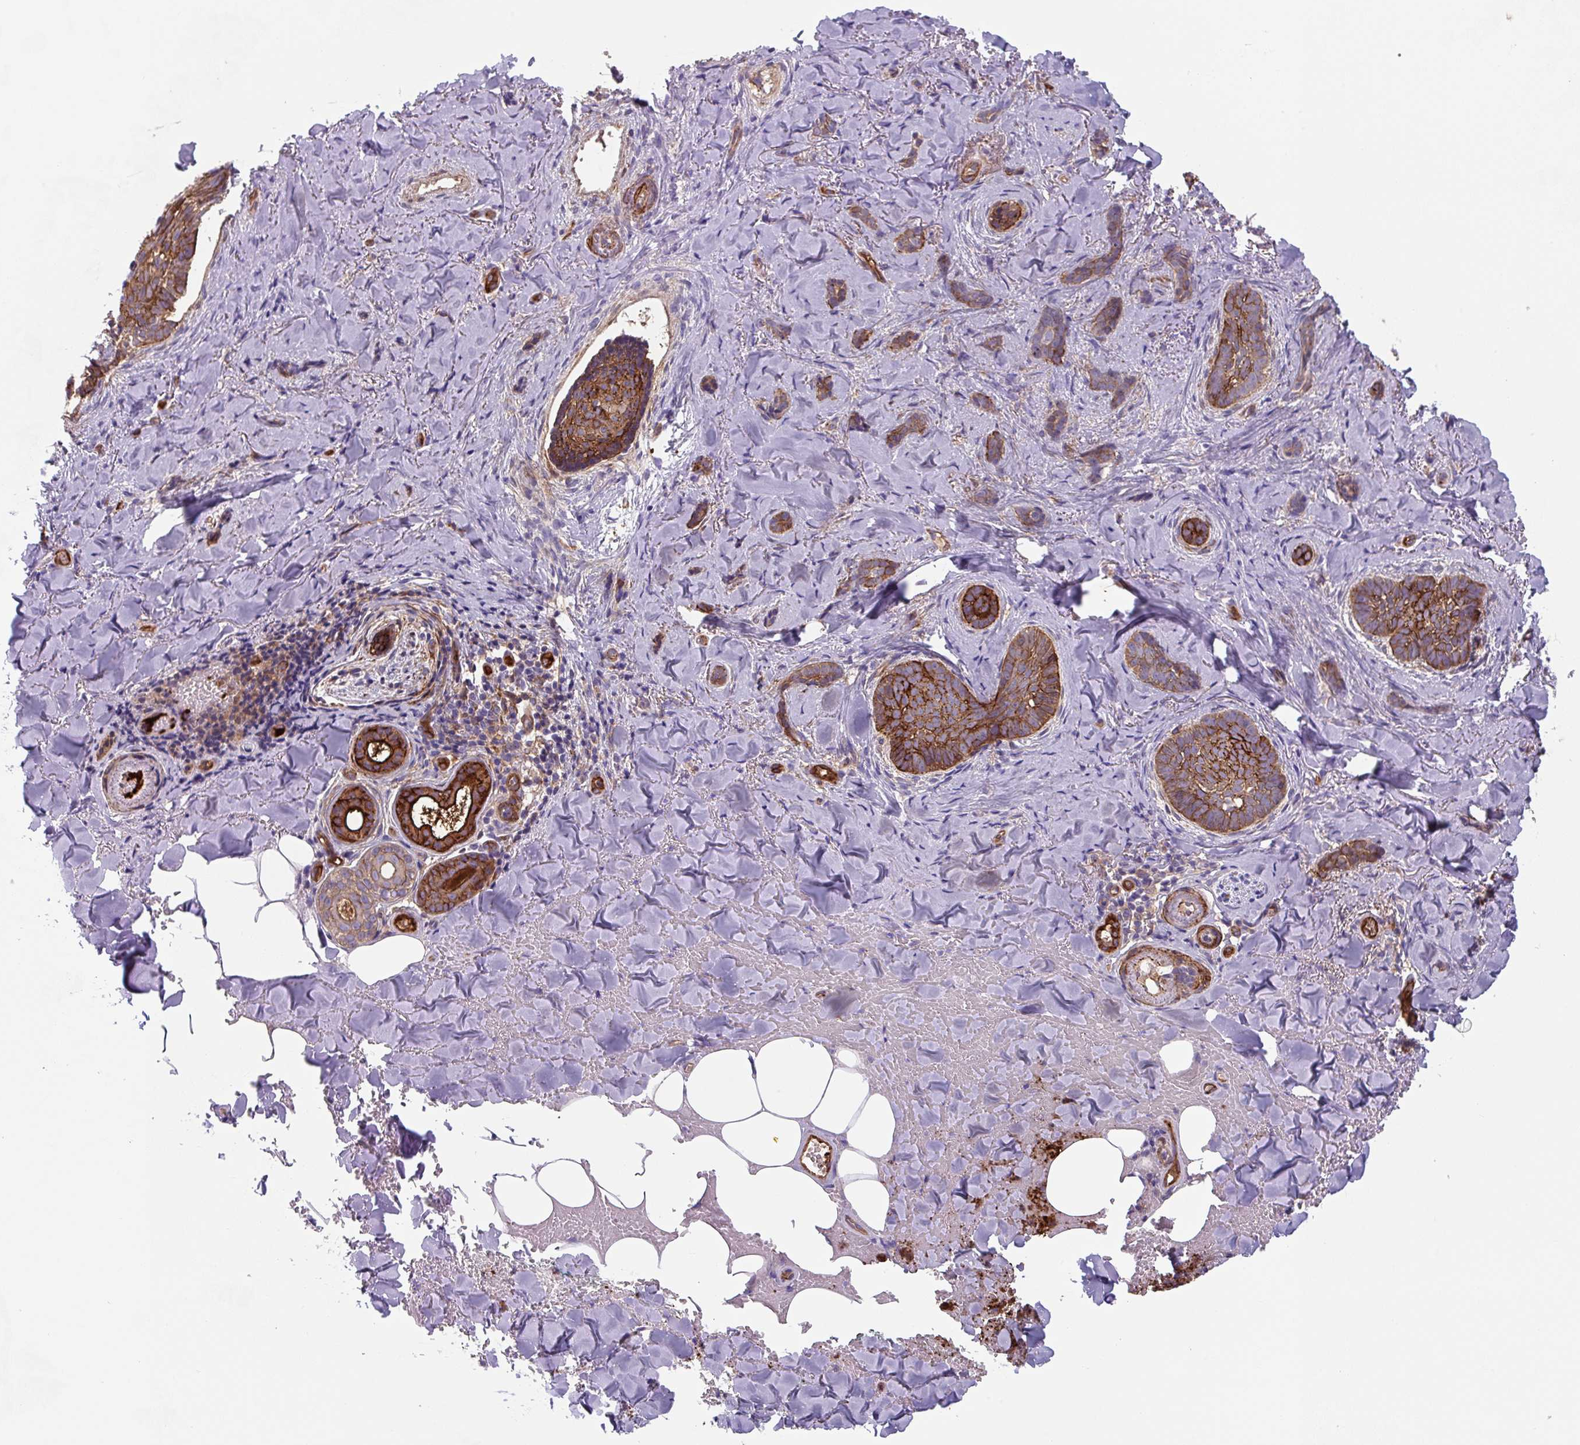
{"staining": {"intensity": "moderate", "quantity": ">75%", "location": "cytoplasmic/membranous"}, "tissue": "skin cancer", "cell_type": "Tumor cells", "image_type": "cancer", "snomed": [{"axis": "morphology", "description": "Basal cell carcinoma"}, {"axis": "topography", "description": "Skin"}], "caption": "Skin cancer stained with immunohistochemistry displays moderate cytoplasmic/membranous positivity in approximately >75% of tumor cells.", "gene": "DHFR2", "patient": {"sex": "female", "age": 55}}